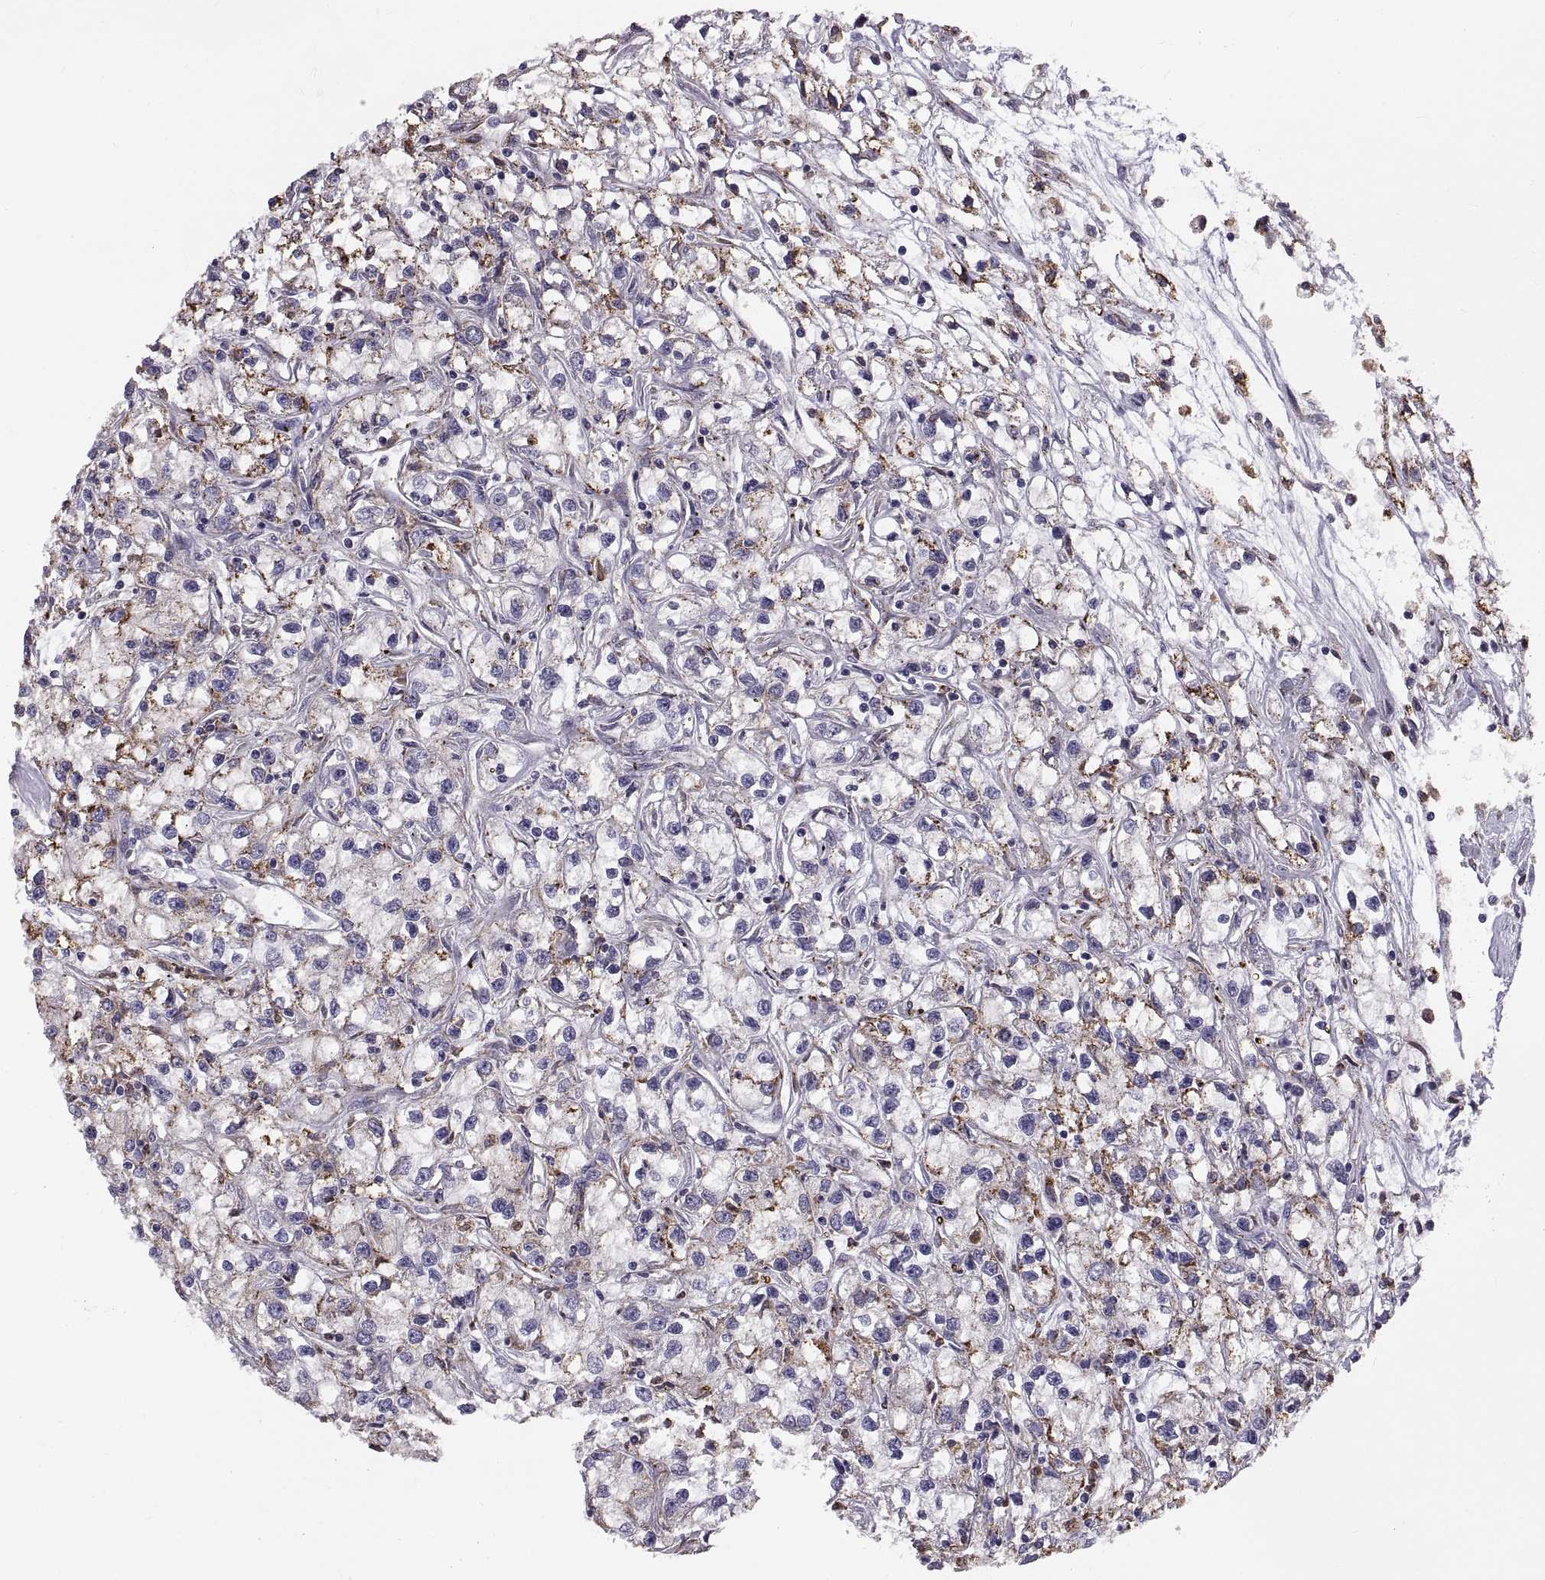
{"staining": {"intensity": "strong", "quantity": "<25%", "location": "cytoplasmic/membranous"}, "tissue": "renal cancer", "cell_type": "Tumor cells", "image_type": "cancer", "snomed": [{"axis": "morphology", "description": "Adenocarcinoma, NOS"}, {"axis": "topography", "description": "Kidney"}], "caption": "The immunohistochemical stain shows strong cytoplasmic/membranous positivity in tumor cells of renal adenocarcinoma tissue.", "gene": "PLEKHB2", "patient": {"sex": "female", "age": 59}}